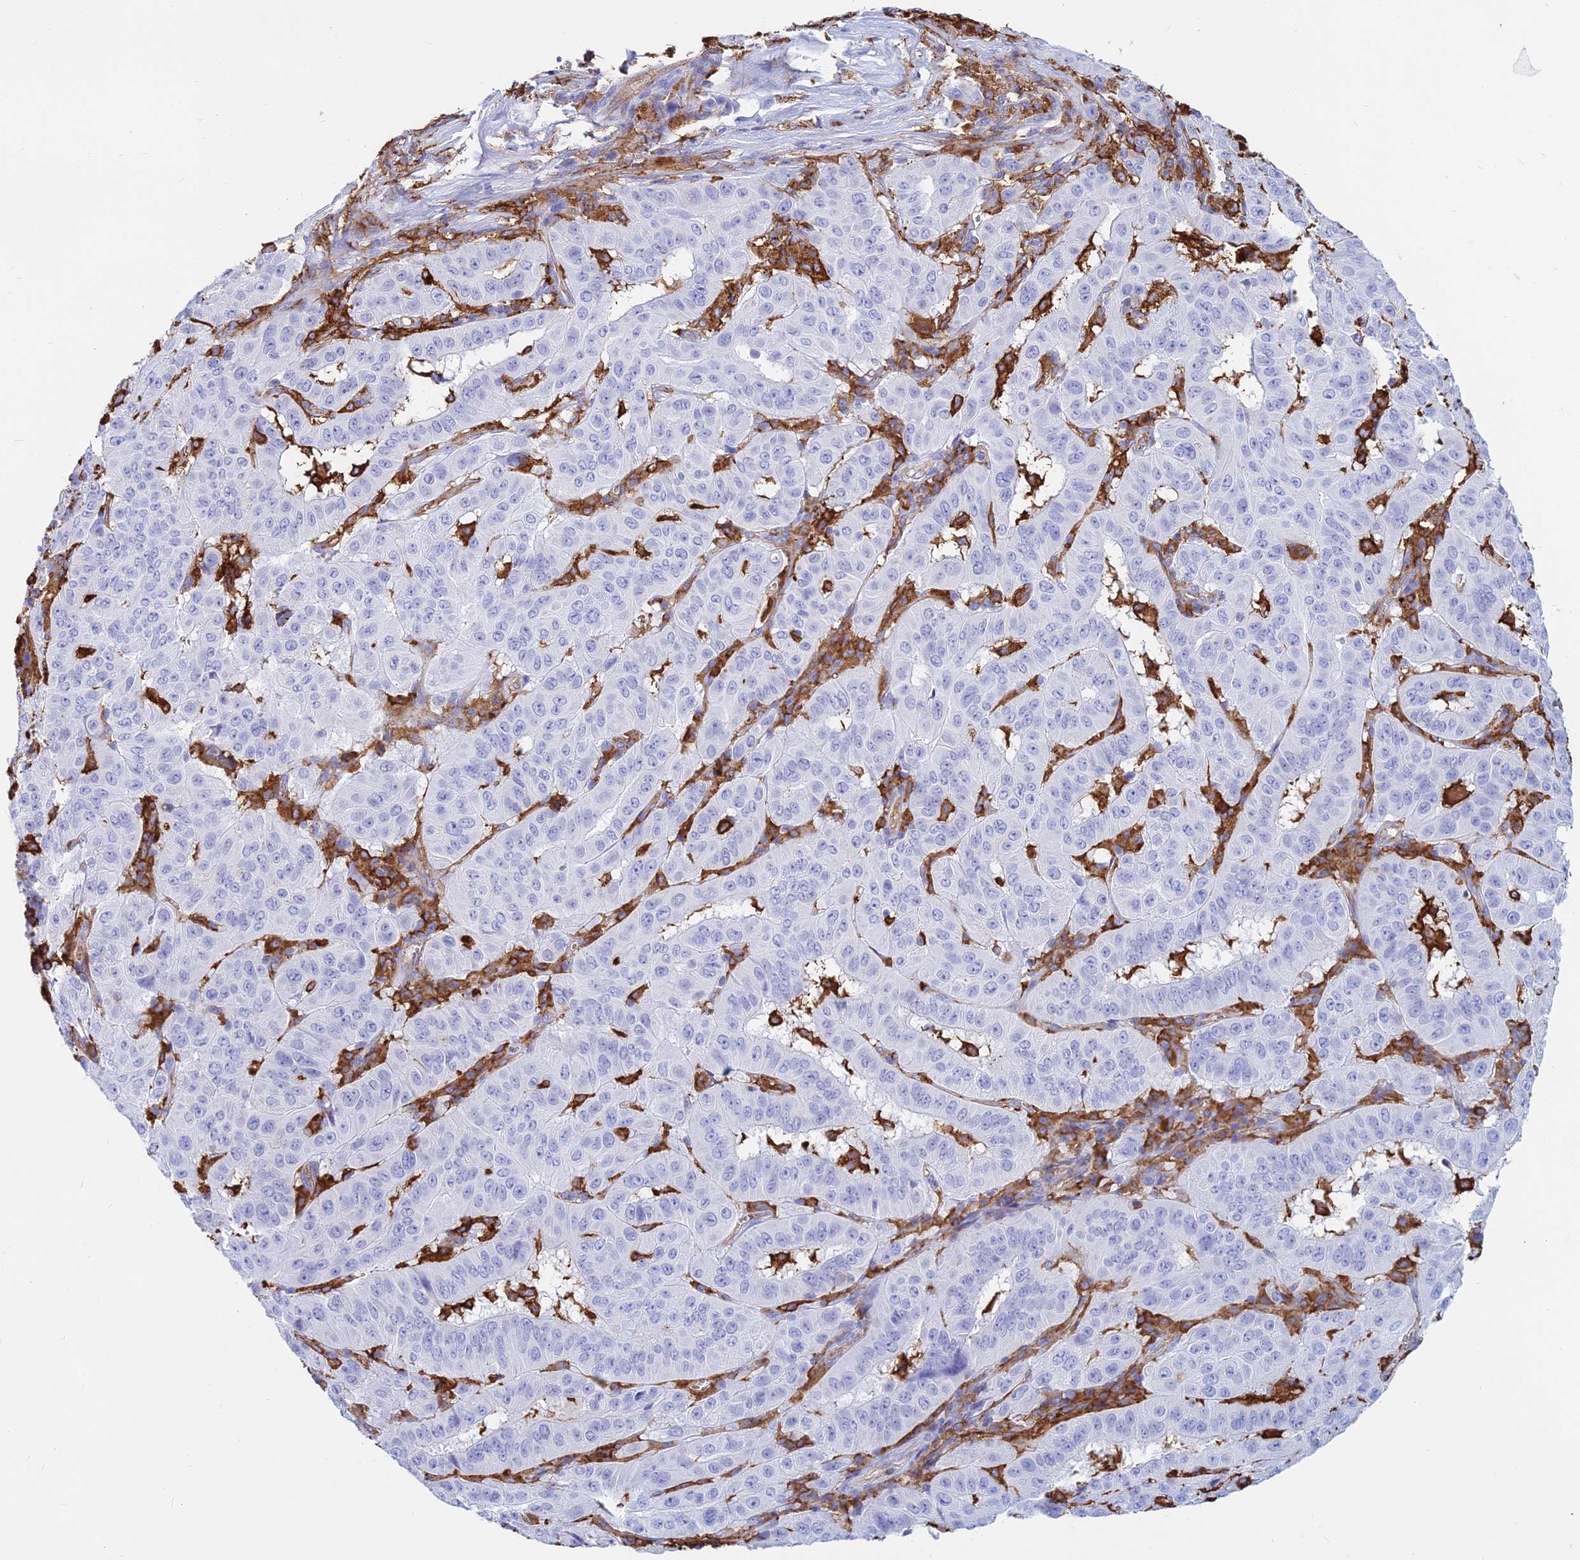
{"staining": {"intensity": "negative", "quantity": "none", "location": "none"}, "tissue": "pancreatic cancer", "cell_type": "Tumor cells", "image_type": "cancer", "snomed": [{"axis": "morphology", "description": "Adenocarcinoma, NOS"}, {"axis": "topography", "description": "Pancreas"}], "caption": "Immunohistochemistry of pancreatic cancer exhibits no staining in tumor cells. The staining is performed using DAB brown chromogen with nuclei counter-stained in using hematoxylin.", "gene": "HLA-DRB1", "patient": {"sex": "male", "age": 63}}